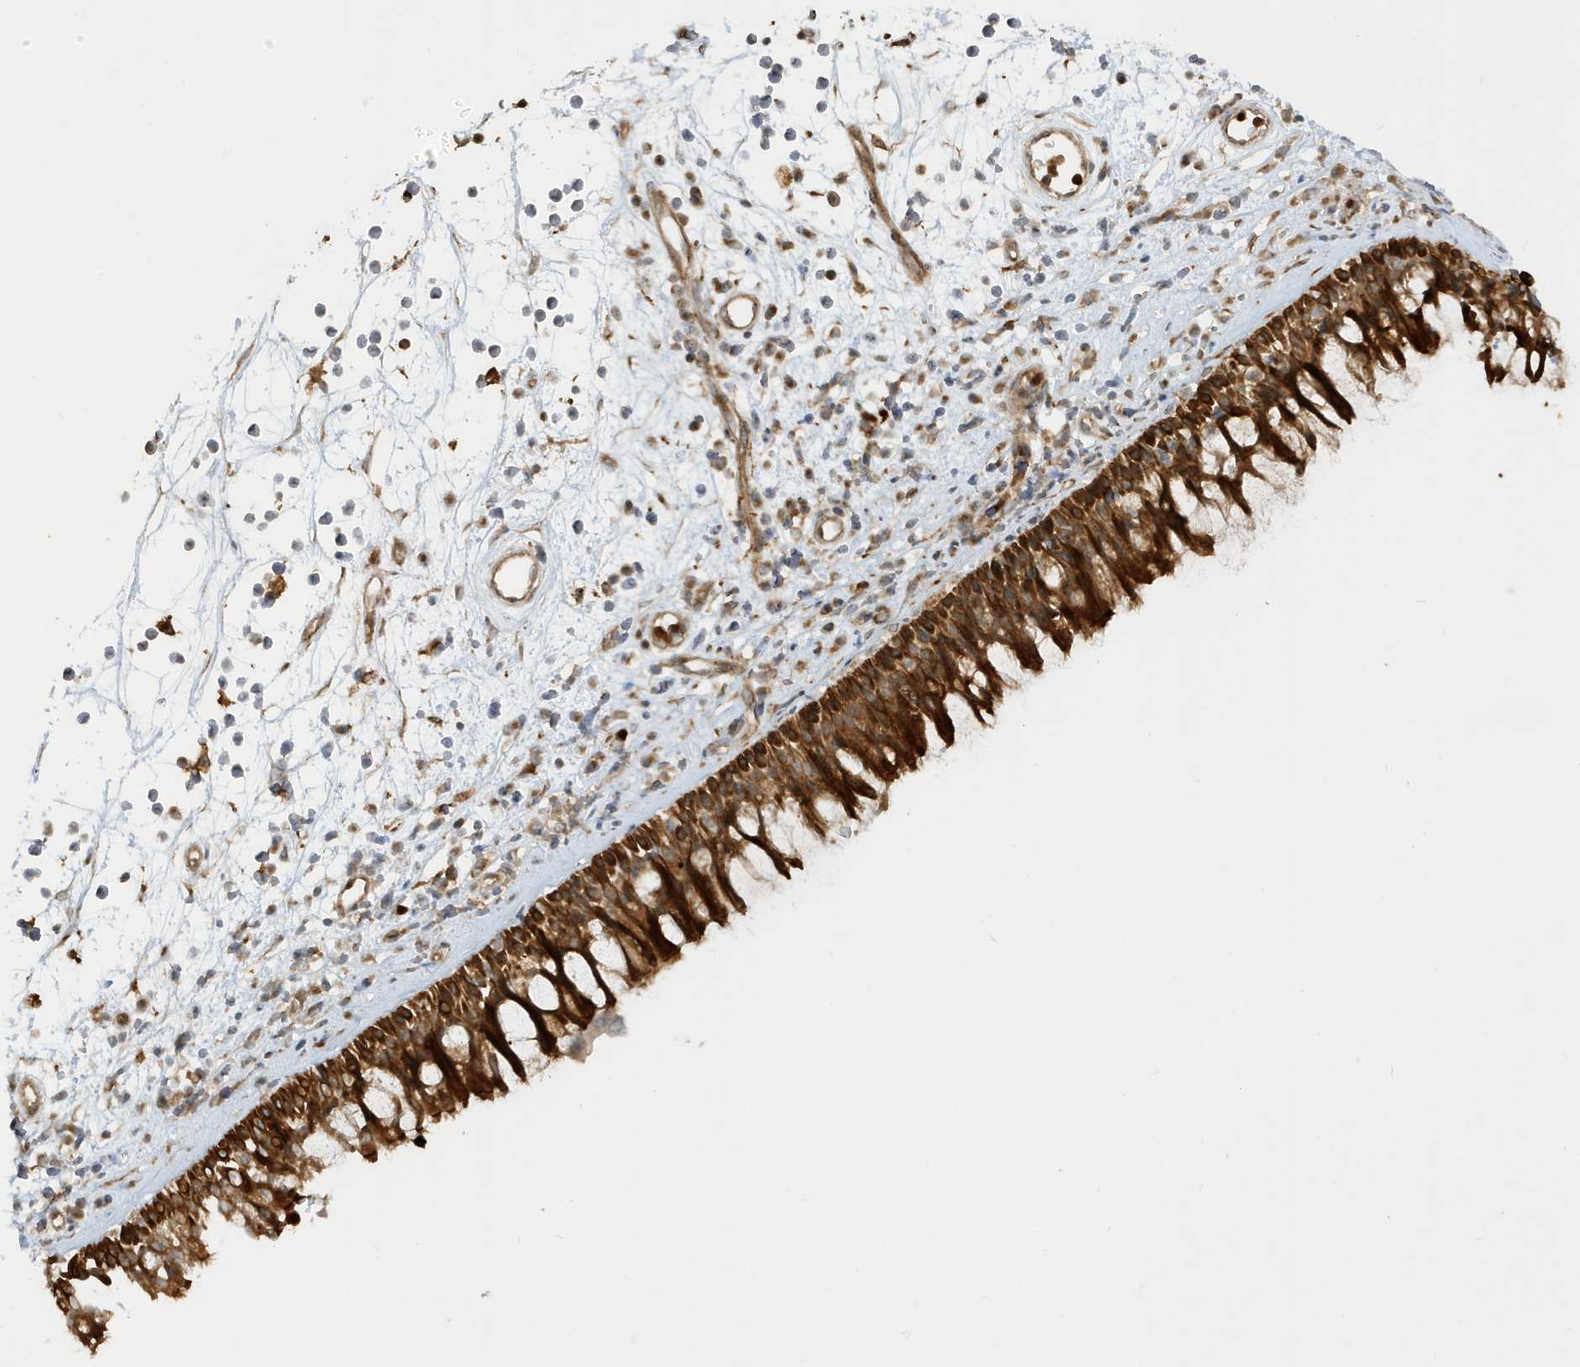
{"staining": {"intensity": "strong", "quantity": ">75%", "location": "cytoplasmic/membranous"}, "tissue": "nasopharynx", "cell_type": "Respiratory epithelial cells", "image_type": "normal", "snomed": [{"axis": "morphology", "description": "Normal tissue, NOS"}, {"axis": "morphology", "description": "Inflammation, NOS"}, {"axis": "morphology", "description": "Malignant melanoma, Metastatic site"}, {"axis": "topography", "description": "Nasopharynx"}], "caption": "The photomicrograph shows staining of unremarkable nasopharynx, revealing strong cytoplasmic/membranous protein staining (brown color) within respiratory epithelial cells.", "gene": "IFT57", "patient": {"sex": "male", "age": 70}}